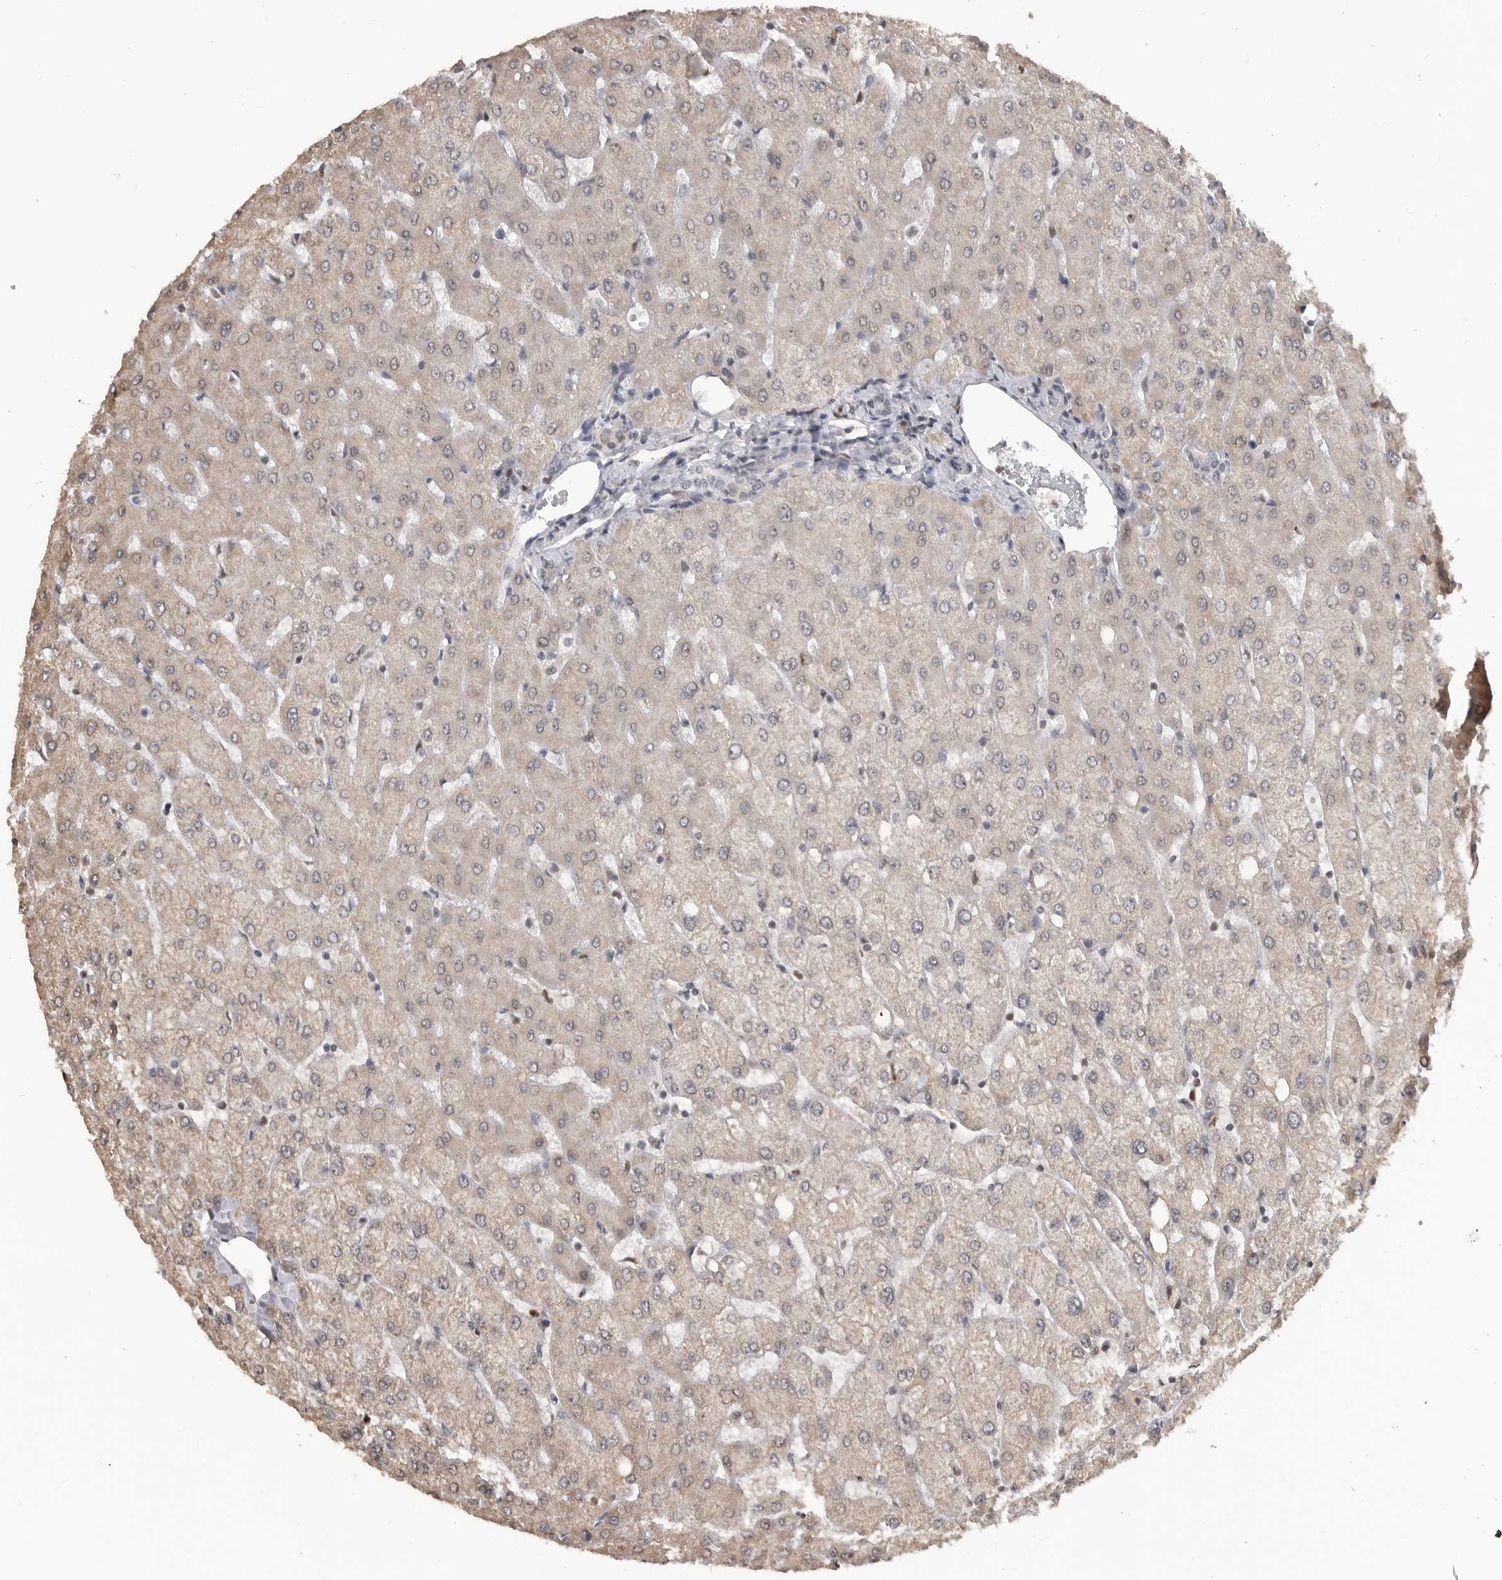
{"staining": {"intensity": "negative", "quantity": "none", "location": "none"}, "tissue": "liver", "cell_type": "Cholangiocytes", "image_type": "normal", "snomed": [{"axis": "morphology", "description": "Normal tissue, NOS"}, {"axis": "topography", "description": "Liver"}], "caption": "Immunohistochemistry of benign liver shows no staining in cholangiocytes. (IHC, brightfield microscopy, high magnification).", "gene": "SMARCC1", "patient": {"sex": "female", "age": 54}}